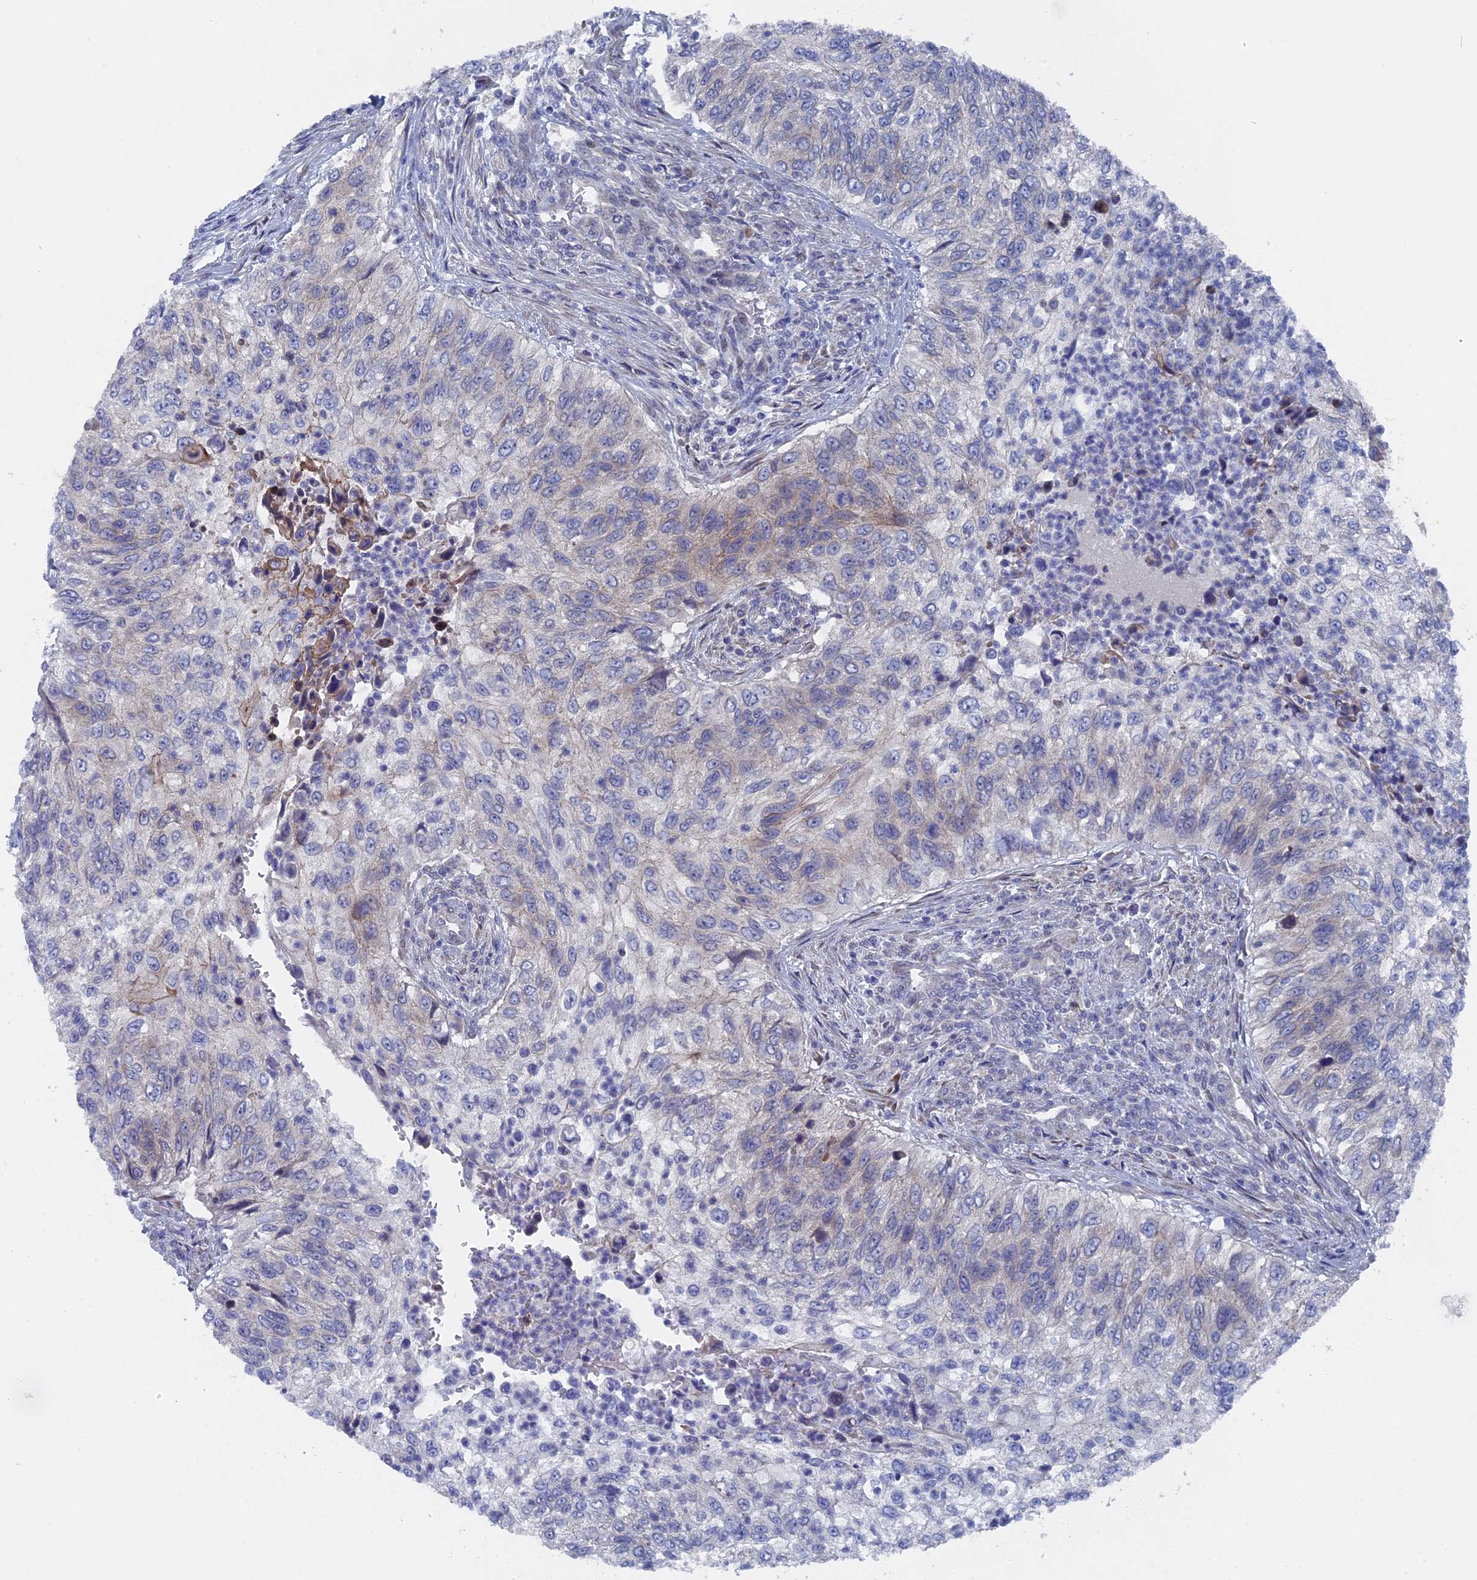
{"staining": {"intensity": "weak", "quantity": "<25%", "location": "cytoplasmic/membranous"}, "tissue": "urothelial cancer", "cell_type": "Tumor cells", "image_type": "cancer", "snomed": [{"axis": "morphology", "description": "Urothelial carcinoma, High grade"}, {"axis": "topography", "description": "Urinary bladder"}], "caption": "This is an immunohistochemistry micrograph of human urothelial carcinoma (high-grade). There is no positivity in tumor cells.", "gene": "TMEM161A", "patient": {"sex": "female", "age": 60}}